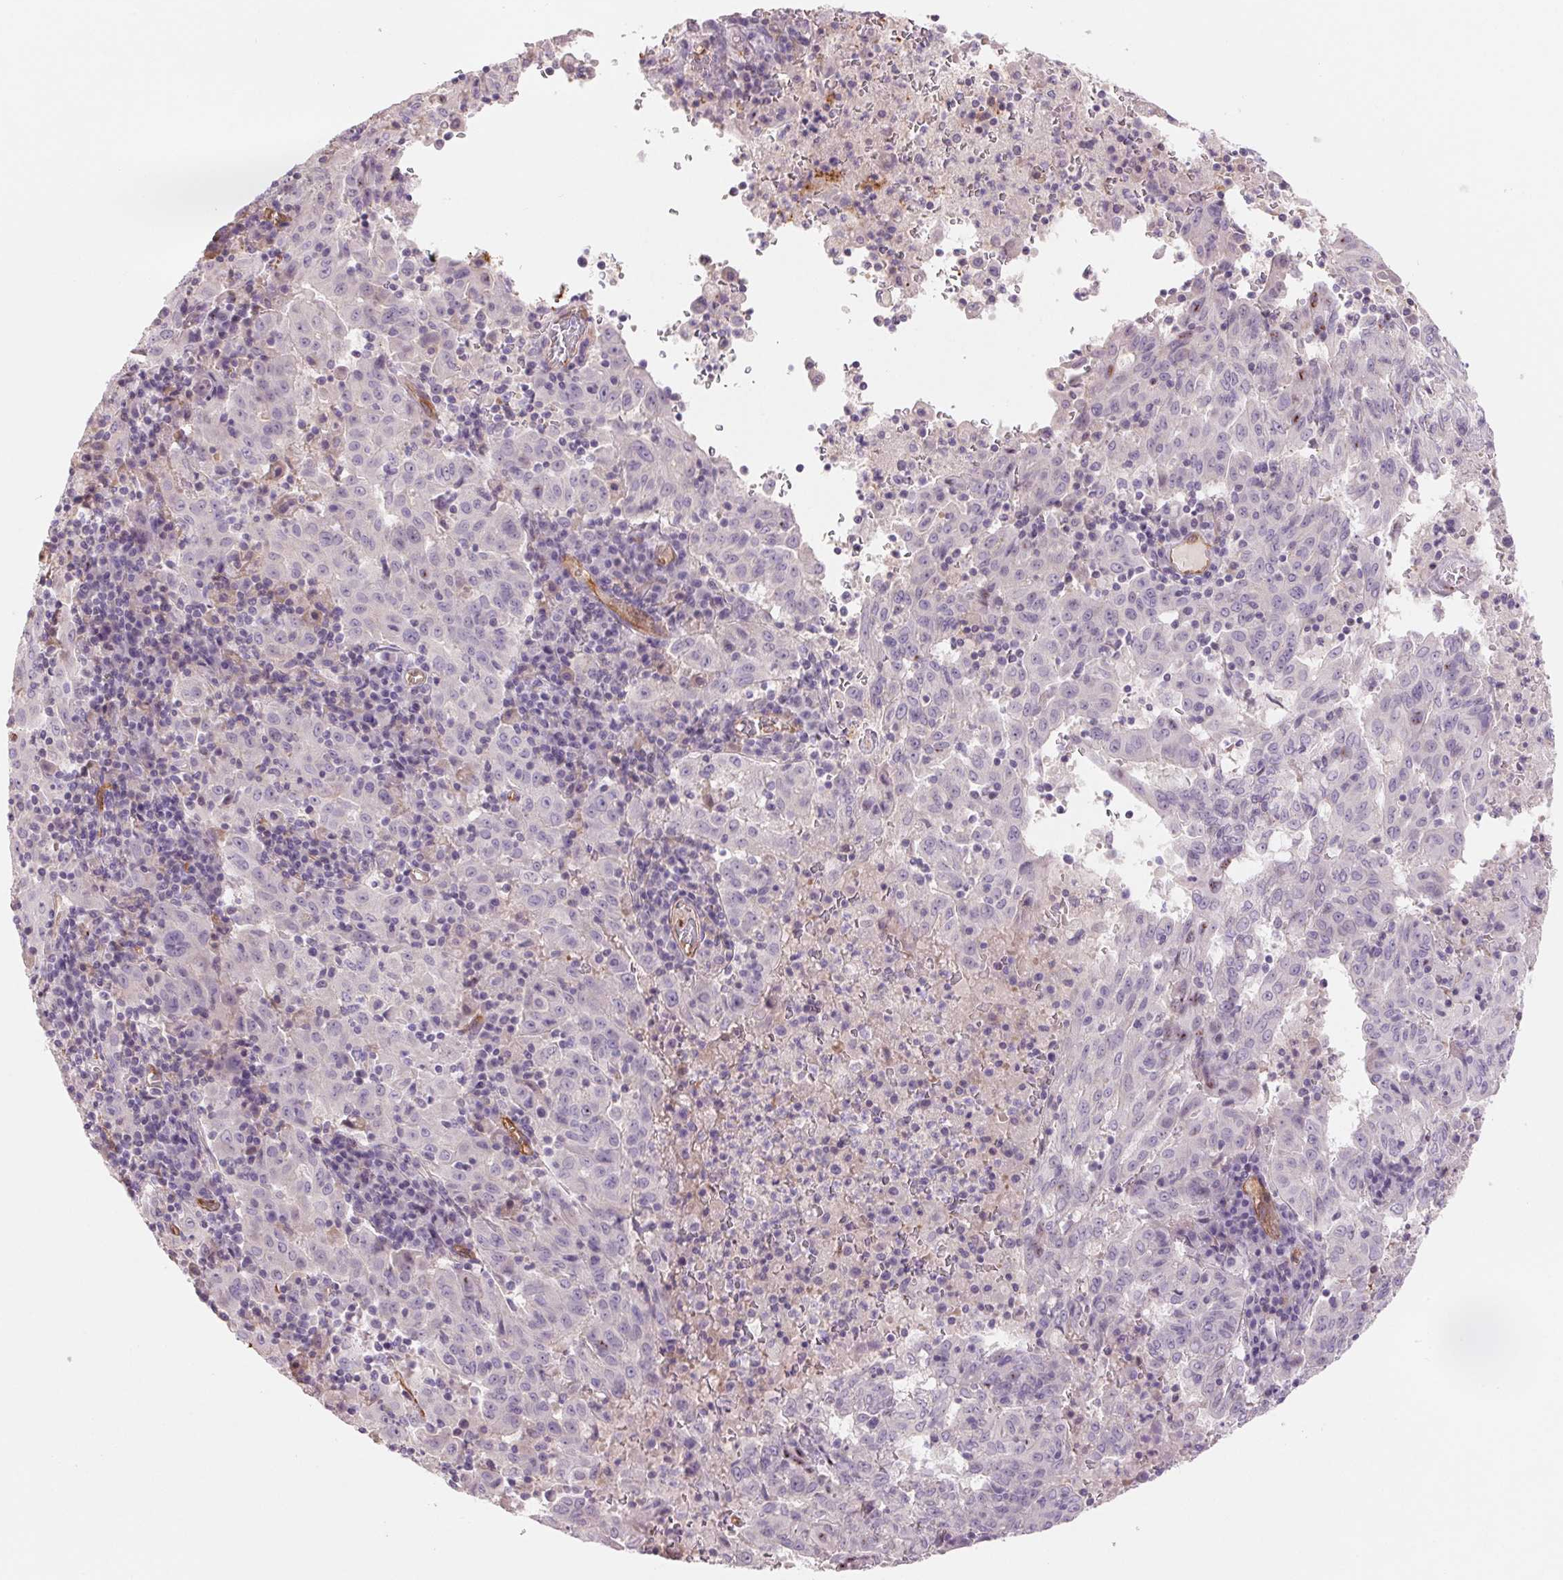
{"staining": {"intensity": "negative", "quantity": "none", "location": "none"}, "tissue": "pancreatic cancer", "cell_type": "Tumor cells", "image_type": "cancer", "snomed": [{"axis": "morphology", "description": "Adenocarcinoma, NOS"}, {"axis": "topography", "description": "Pancreas"}], "caption": "Immunohistochemical staining of pancreatic cancer demonstrates no significant positivity in tumor cells.", "gene": "ANKRD13B", "patient": {"sex": "male", "age": 63}}